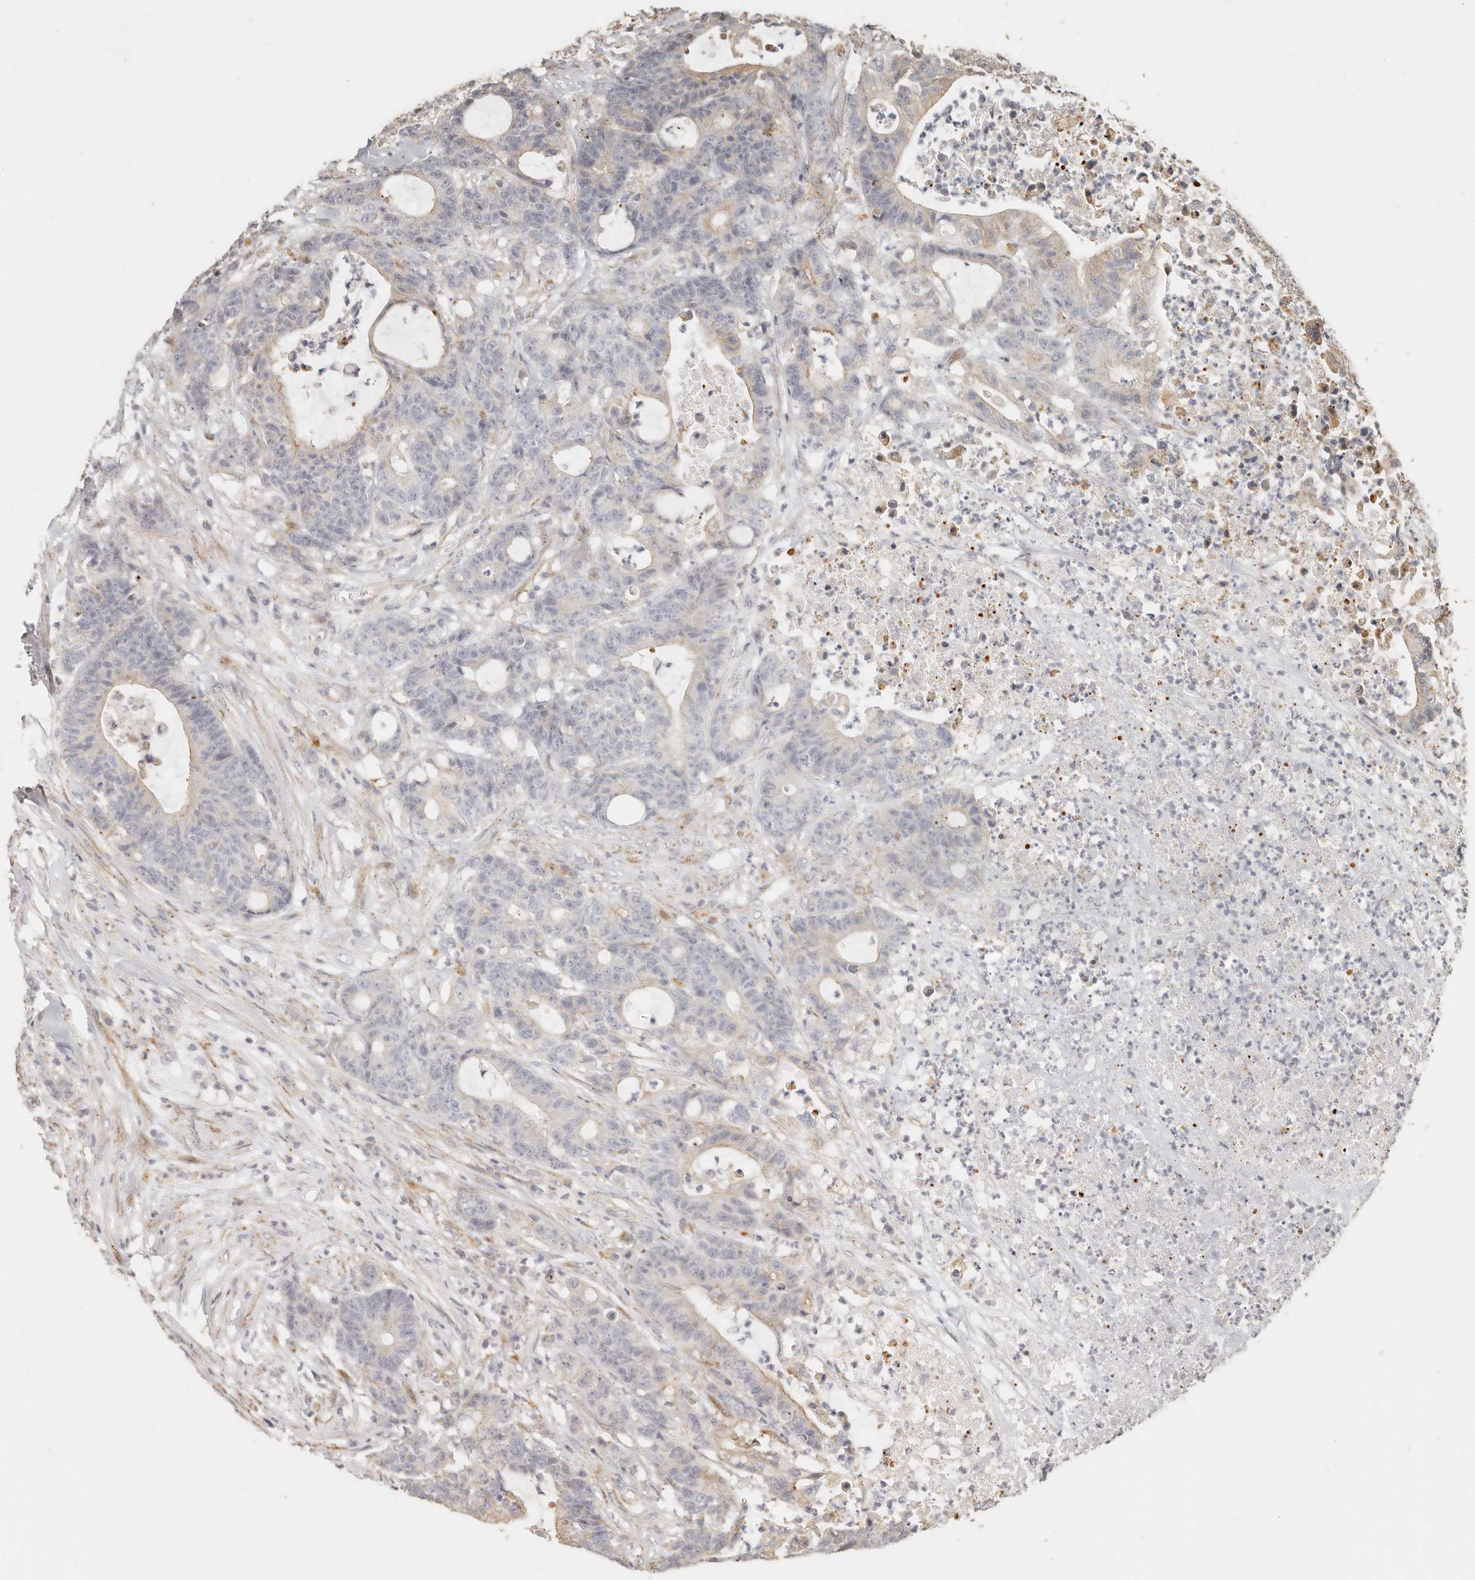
{"staining": {"intensity": "weak", "quantity": "<25%", "location": "cytoplasmic/membranous"}, "tissue": "colorectal cancer", "cell_type": "Tumor cells", "image_type": "cancer", "snomed": [{"axis": "morphology", "description": "Adenocarcinoma, NOS"}, {"axis": "topography", "description": "Colon"}], "caption": "Human adenocarcinoma (colorectal) stained for a protein using immunohistochemistry (IHC) displays no positivity in tumor cells.", "gene": "PTPN22", "patient": {"sex": "female", "age": 84}}